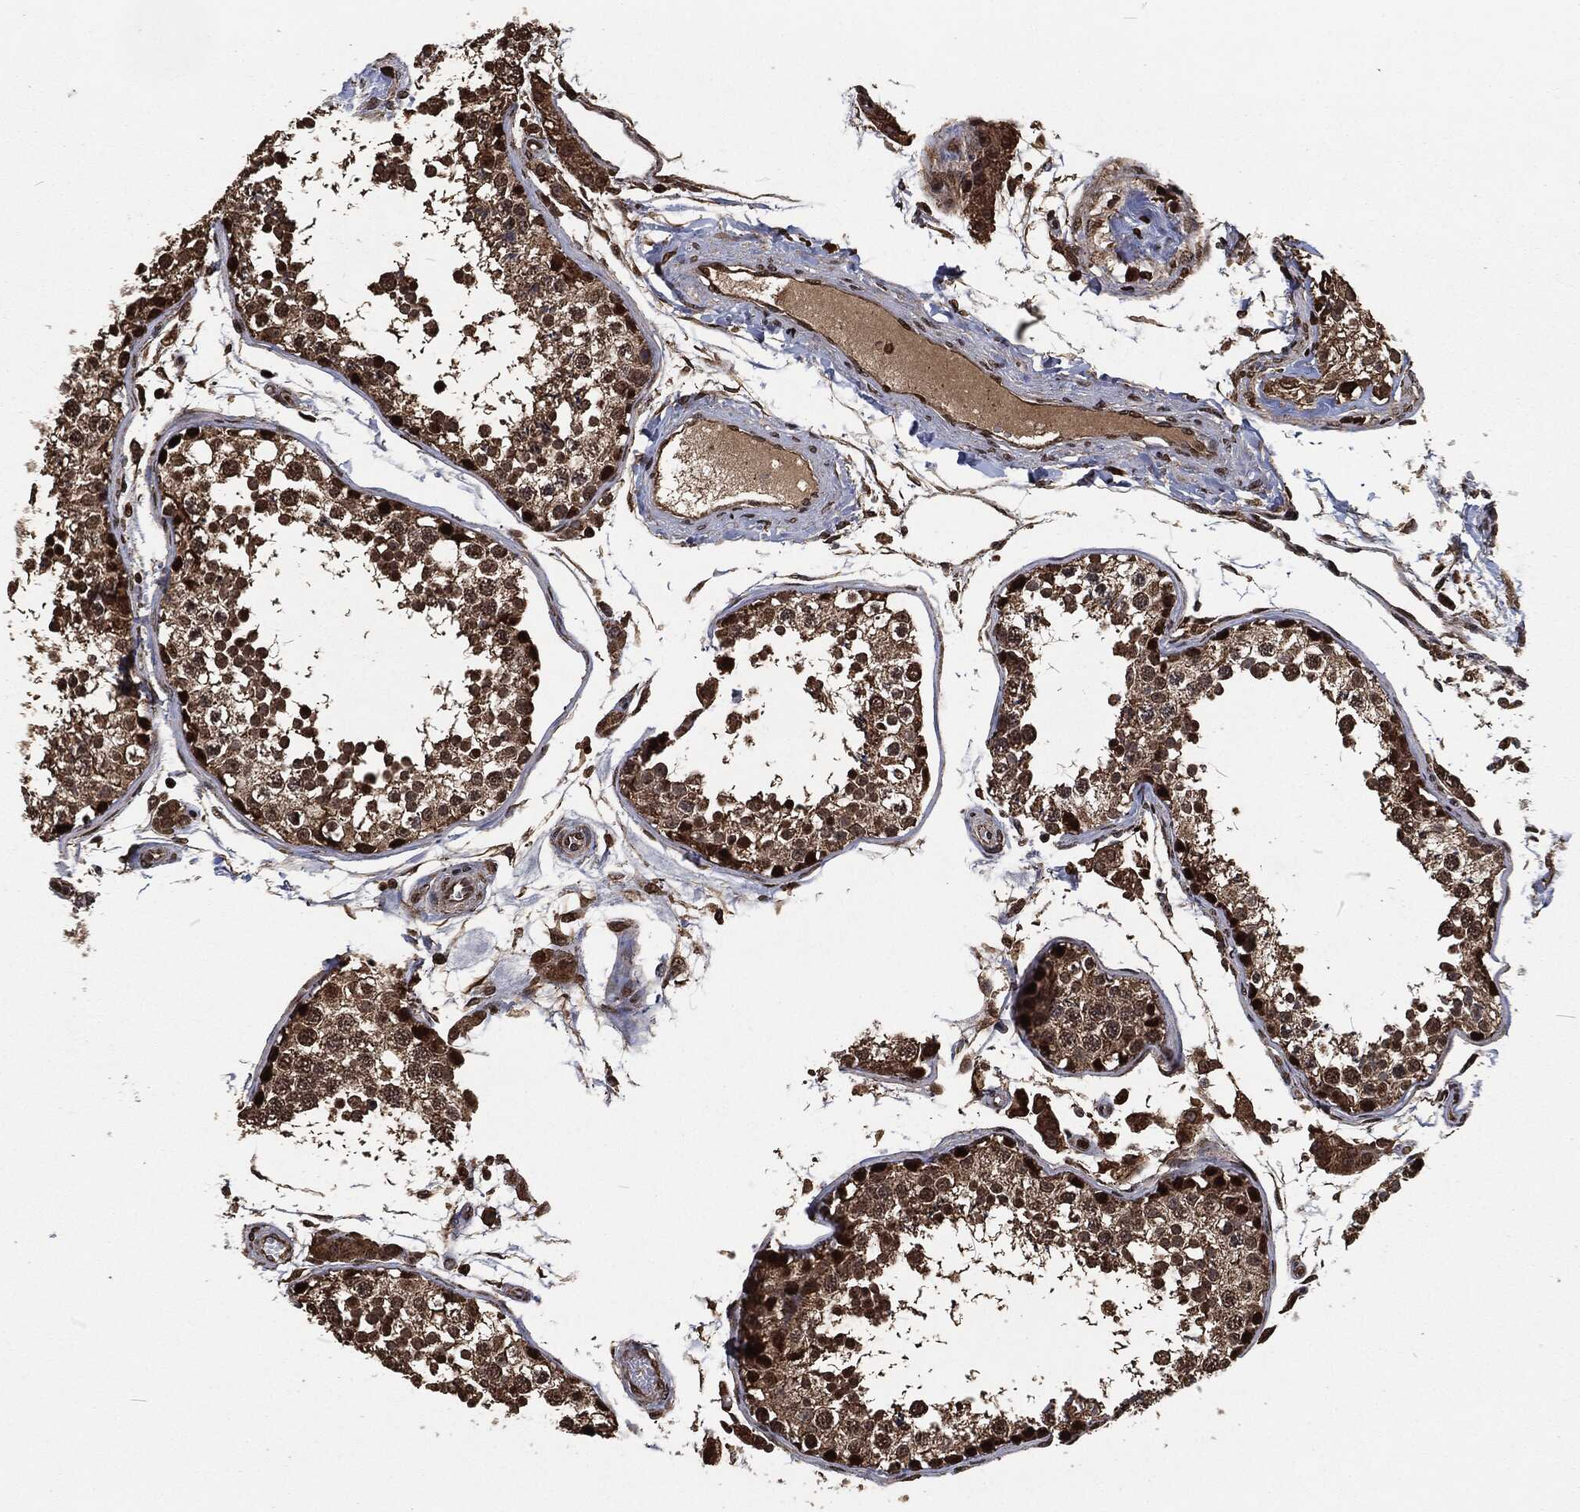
{"staining": {"intensity": "strong", "quantity": "<25%", "location": "nuclear"}, "tissue": "testis", "cell_type": "Cells in seminiferous ducts", "image_type": "normal", "snomed": [{"axis": "morphology", "description": "Normal tissue, NOS"}, {"axis": "topography", "description": "Testis"}], "caption": "Immunohistochemical staining of benign testis reveals <25% levels of strong nuclear protein staining in about <25% of cells in seminiferous ducts. Using DAB (3,3'-diaminobenzidine) (brown) and hematoxylin (blue) stains, captured at high magnification using brightfield microscopy.", "gene": "SNAI1", "patient": {"sex": "male", "age": 29}}